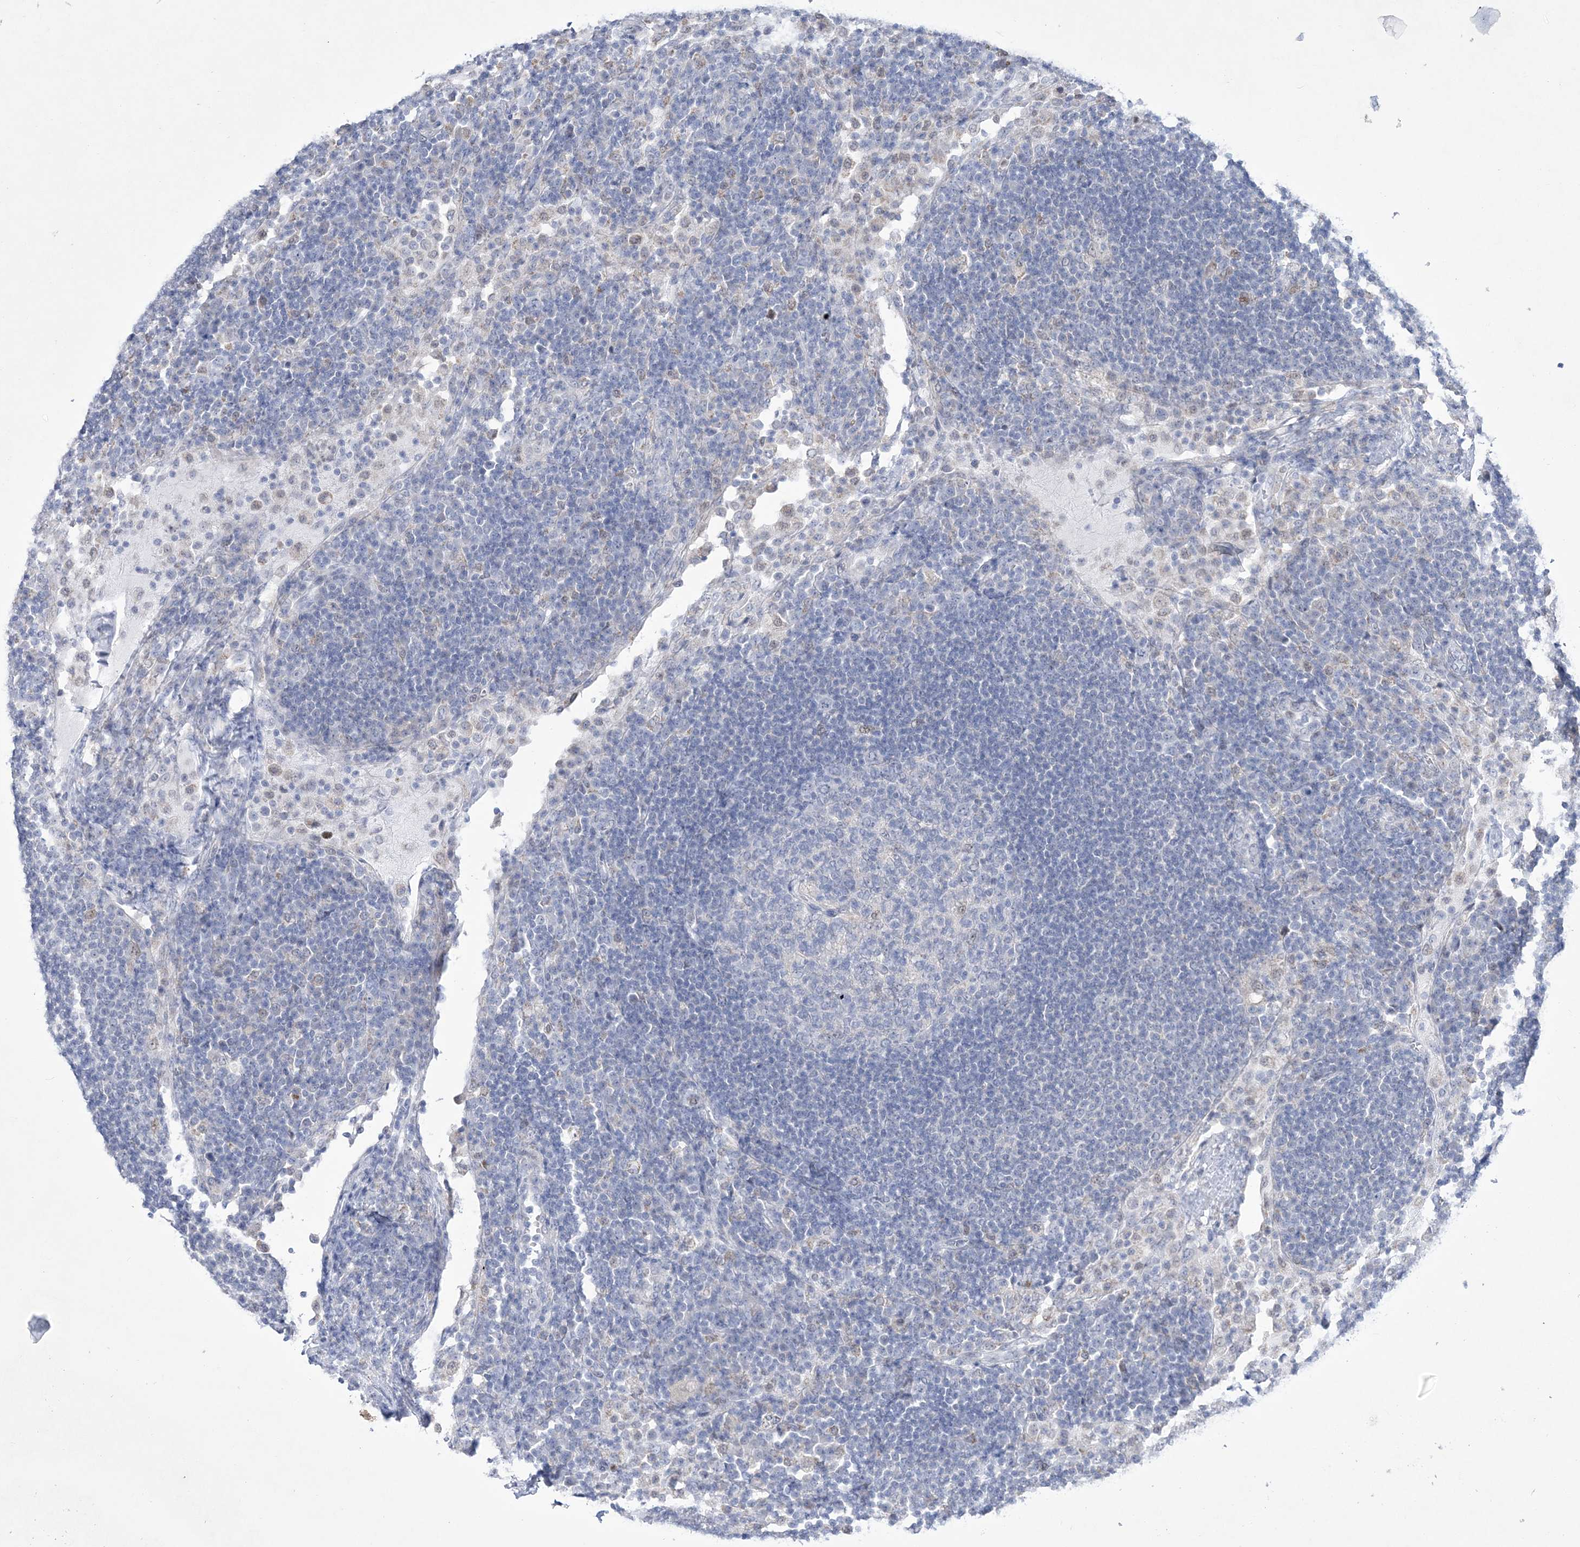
{"staining": {"intensity": "negative", "quantity": "none", "location": "none"}, "tissue": "lymph node", "cell_type": "Germinal center cells", "image_type": "normal", "snomed": [{"axis": "morphology", "description": "Normal tissue, NOS"}, {"axis": "topography", "description": "Lymph node"}], "caption": "DAB immunohistochemical staining of benign lymph node reveals no significant expression in germinal center cells. The staining was performed using DAB to visualize the protein expression in brown, while the nuclei were stained in blue with hematoxylin (Magnification: 20x).", "gene": "WDR27", "patient": {"sex": "female", "age": 53}}